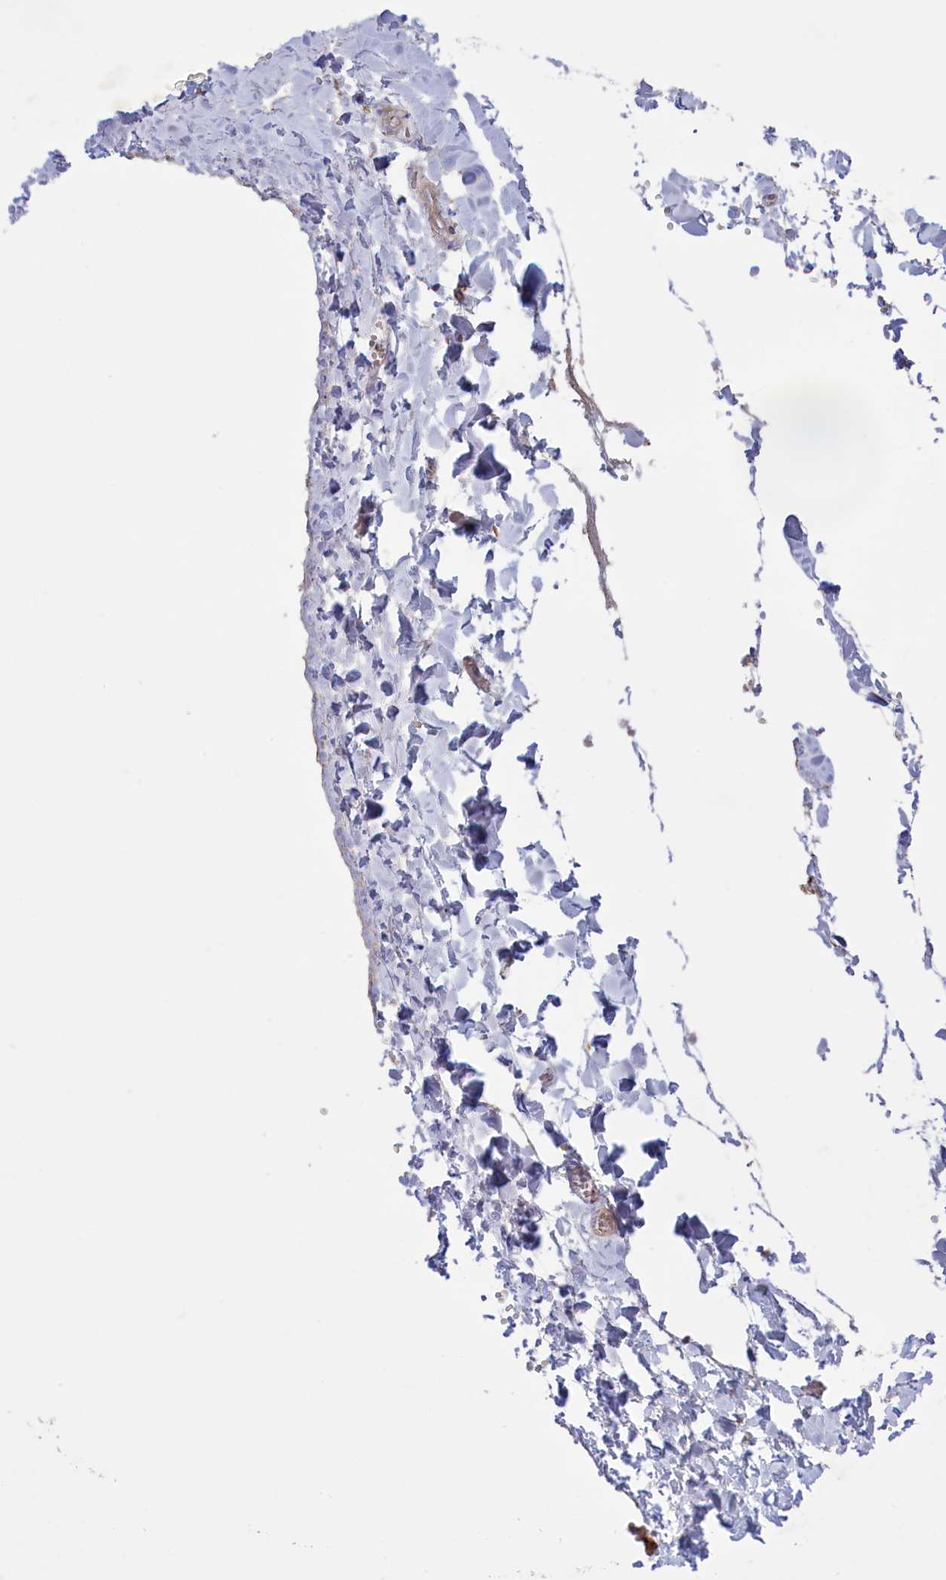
{"staining": {"intensity": "negative", "quantity": "none", "location": "none"}, "tissue": "adipose tissue", "cell_type": "Adipocytes", "image_type": "normal", "snomed": [{"axis": "morphology", "description": "Normal tissue, NOS"}, {"axis": "topography", "description": "Gallbladder"}, {"axis": "topography", "description": "Peripheral nerve tissue"}], "caption": "The image demonstrates no significant positivity in adipocytes of adipose tissue. (DAB IHC, high magnification).", "gene": "CORO2A", "patient": {"sex": "male", "age": 38}}